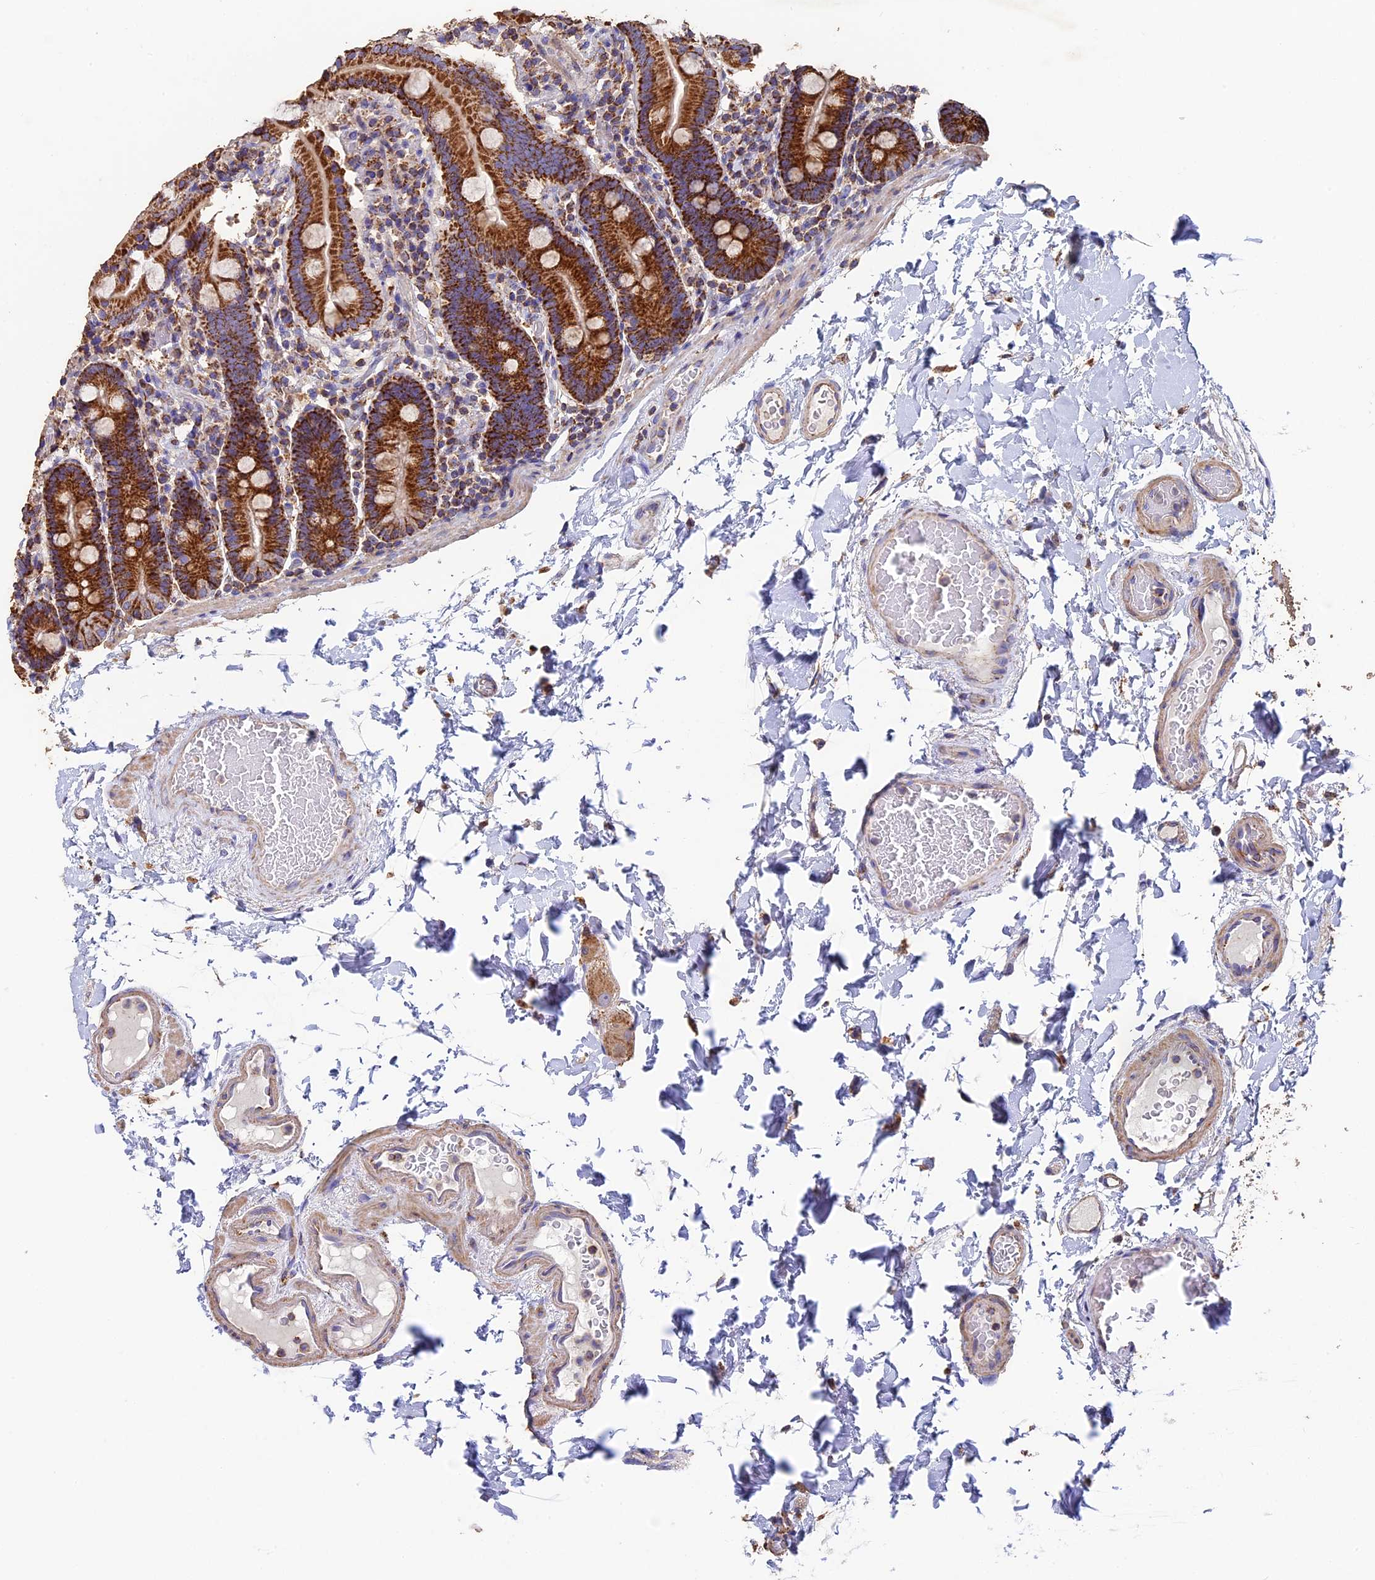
{"staining": {"intensity": "strong", "quantity": ">75%", "location": "cytoplasmic/membranous"}, "tissue": "duodenum", "cell_type": "Glandular cells", "image_type": "normal", "snomed": [{"axis": "morphology", "description": "Normal tissue, NOS"}, {"axis": "topography", "description": "Duodenum"}], "caption": "High-magnification brightfield microscopy of benign duodenum stained with DAB (brown) and counterstained with hematoxylin (blue). glandular cells exhibit strong cytoplasmic/membranous expression is appreciated in about>75% of cells. (brown staining indicates protein expression, while blue staining denotes nuclei).", "gene": "ADAT1", "patient": {"sex": "male", "age": 55}}